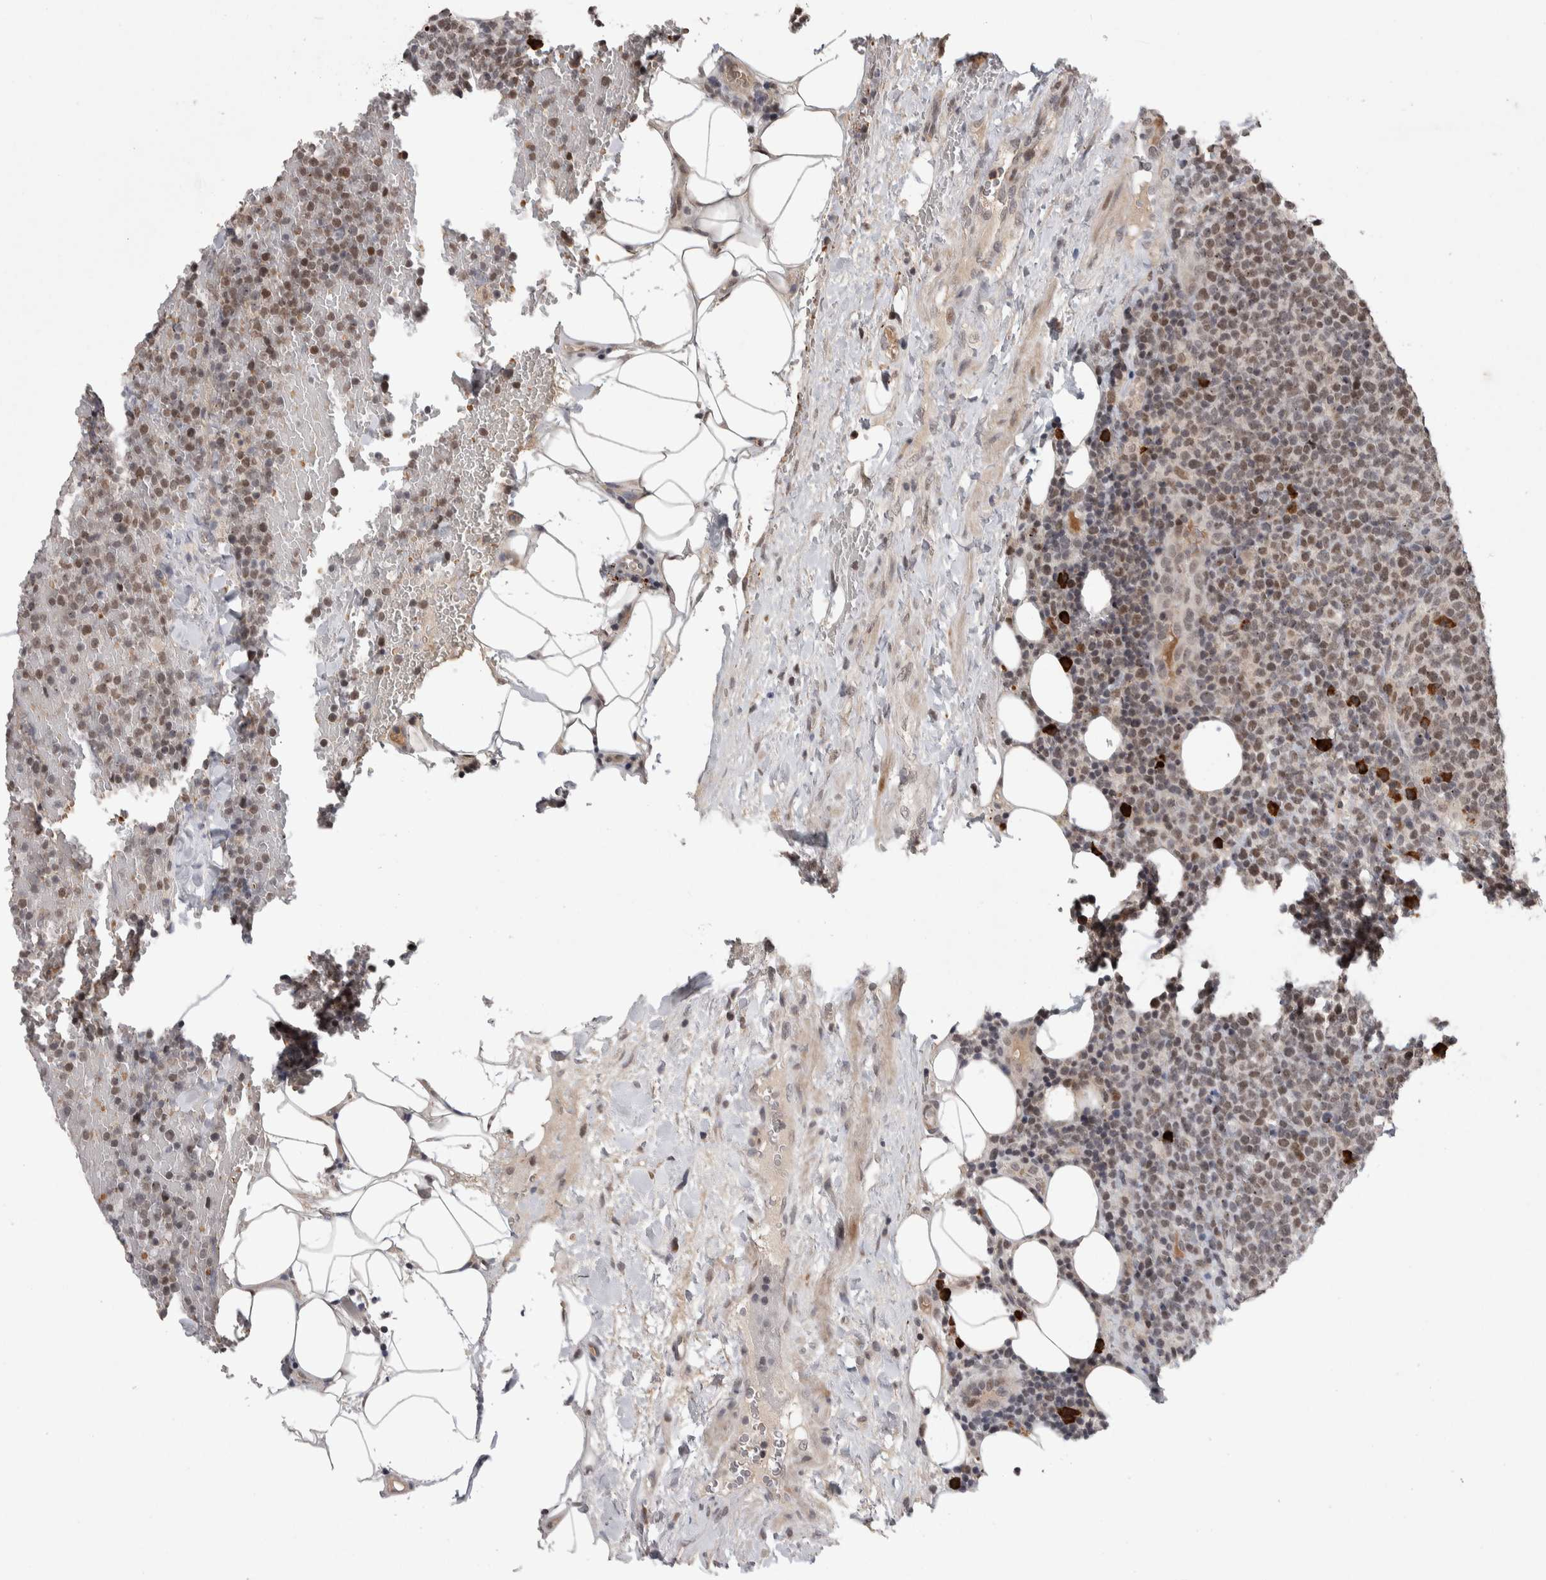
{"staining": {"intensity": "moderate", "quantity": ">75%", "location": "nuclear"}, "tissue": "lymphoma", "cell_type": "Tumor cells", "image_type": "cancer", "snomed": [{"axis": "morphology", "description": "Malignant lymphoma, non-Hodgkin's type, High grade"}, {"axis": "topography", "description": "Lymph node"}], "caption": "Immunohistochemistry photomicrograph of neoplastic tissue: lymphoma stained using immunohistochemistry shows medium levels of moderate protein expression localized specifically in the nuclear of tumor cells, appearing as a nuclear brown color.", "gene": "ZNF592", "patient": {"sex": "male", "age": 61}}